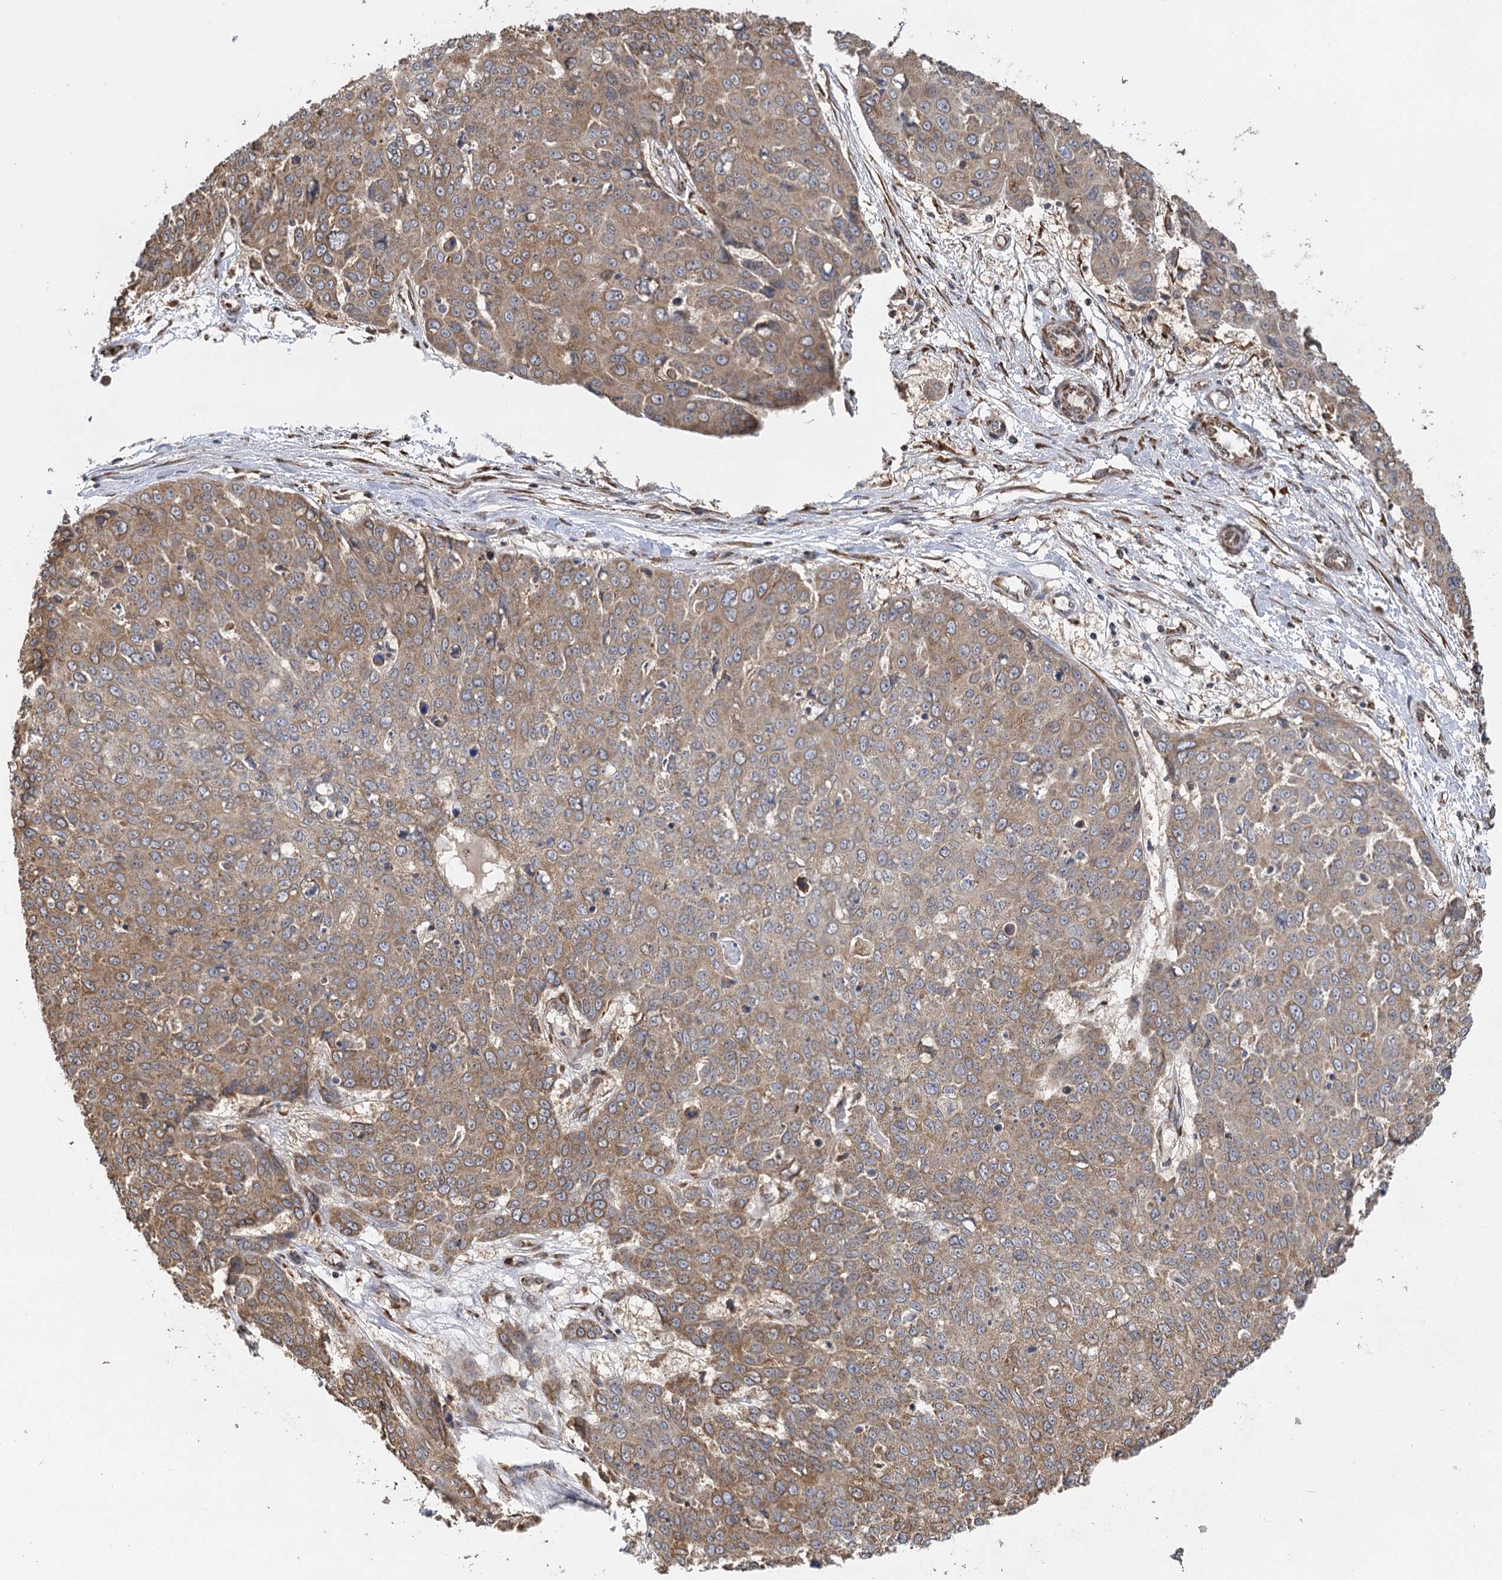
{"staining": {"intensity": "moderate", "quantity": ">75%", "location": "cytoplasmic/membranous"}, "tissue": "skin cancer", "cell_type": "Tumor cells", "image_type": "cancer", "snomed": [{"axis": "morphology", "description": "Squamous cell carcinoma, NOS"}, {"axis": "topography", "description": "Skin"}], "caption": "IHC histopathology image of skin cancer (squamous cell carcinoma) stained for a protein (brown), which demonstrates medium levels of moderate cytoplasmic/membranous positivity in approximately >75% of tumor cells.", "gene": "IL11RA", "patient": {"sex": "male", "age": 71}}